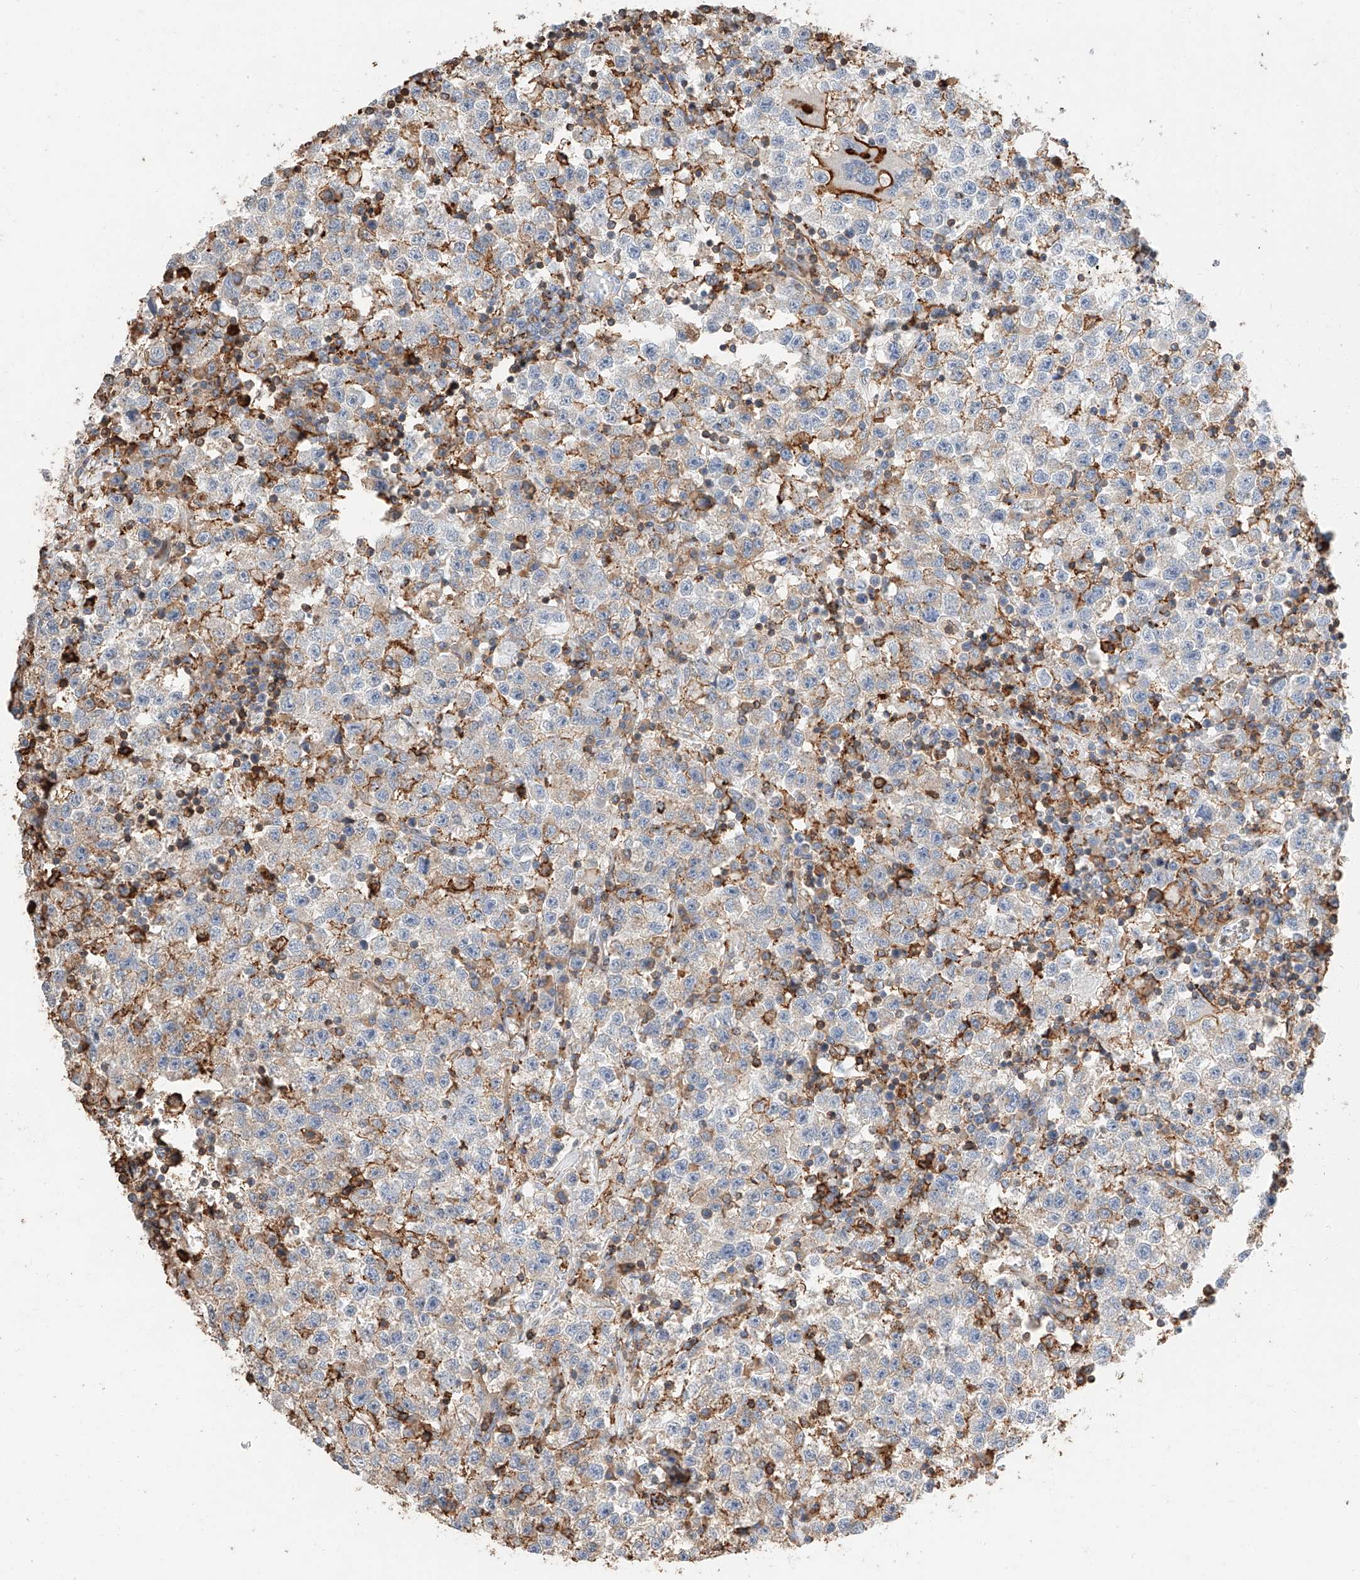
{"staining": {"intensity": "negative", "quantity": "none", "location": "none"}, "tissue": "testis cancer", "cell_type": "Tumor cells", "image_type": "cancer", "snomed": [{"axis": "morphology", "description": "Seminoma, NOS"}, {"axis": "topography", "description": "Testis"}], "caption": "This micrograph is of testis cancer (seminoma) stained with immunohistochemistry (IHC) to label a protein in brown with the nuclei are counter-stained blue. There is no expression in tumor cells.", "gene": "WFS1", "patient": {"sex": "male", "age": 22}}